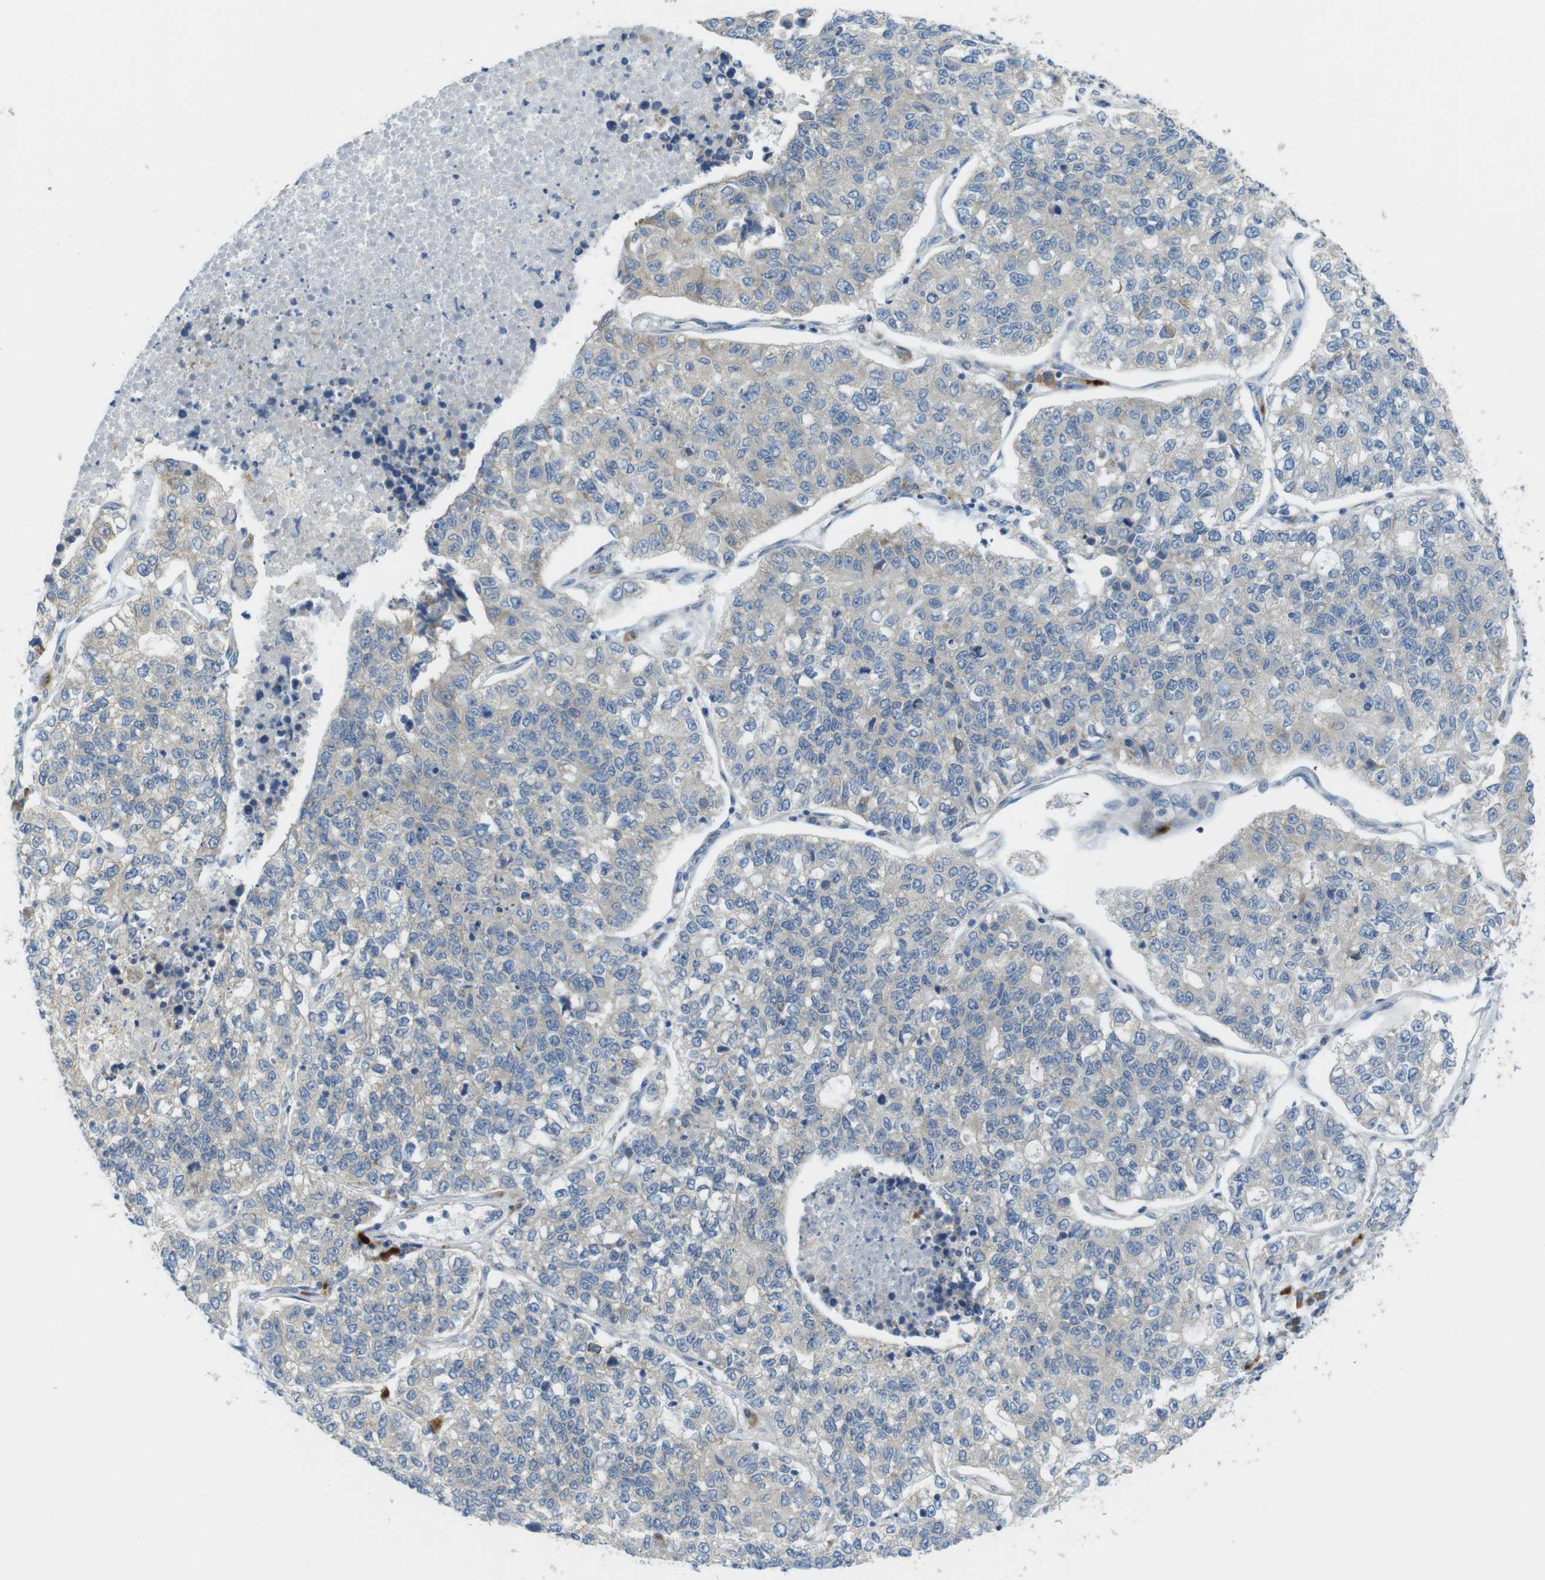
{"staining": {"intensity": "negative", "quantity": "none", "location": "none"}, "tissue": "lung cancer", "cell_type": "Tumor cells", "image_type": "cancer", "snomed": [{"axis": "morphology", "description": "Adenocarcinoma, NOS"}, {"axis": "topography", "description": "Lung"}], "caption": "Tumor cells are negative for protein expression in human lung cancer (adenocarcinoma).", "gene": "TMEM234", "patient": {"sex": "male", "age": 49}}